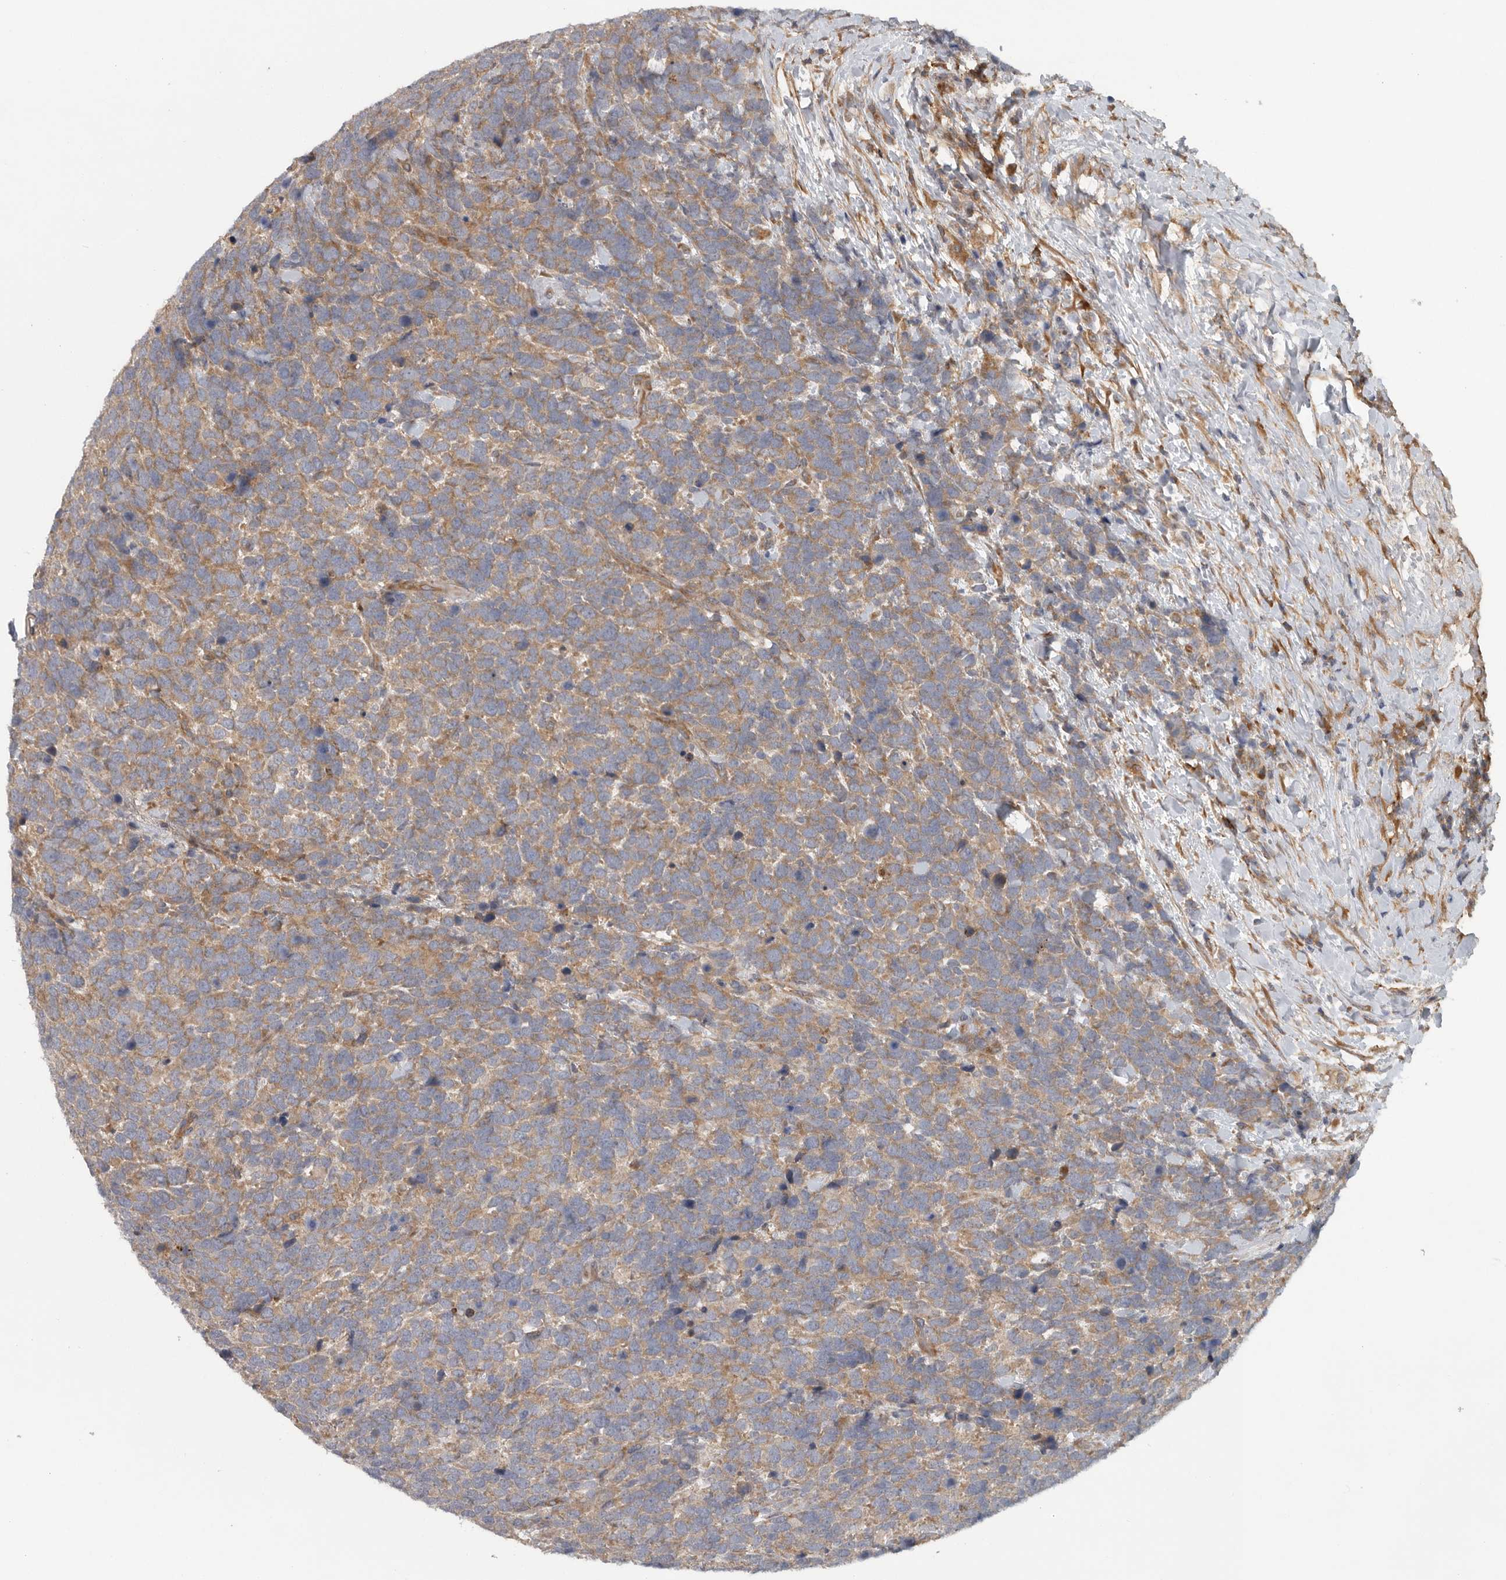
{"staining": {"intensity": "moderate", "quantity": ">75%", "location": "cytoplasmic/membranous"}, "tissue": "urothelial cancer", "cell_type": "Tumor cells", "image_type": "cancer", "snomed": [{"axis": "morphology", "description": "Urothelial carcinoma, High grade"}, {"axis": "topography", "description": "Urinary bladder"}], "caption": "Urothelial cancer stained with immunohistochemistry shows moderate cytoplasmic/membranous expression in about >75% of tumor cells.", "gene": "C1orf109", "patient": {"sex": "female", "age": 82}}